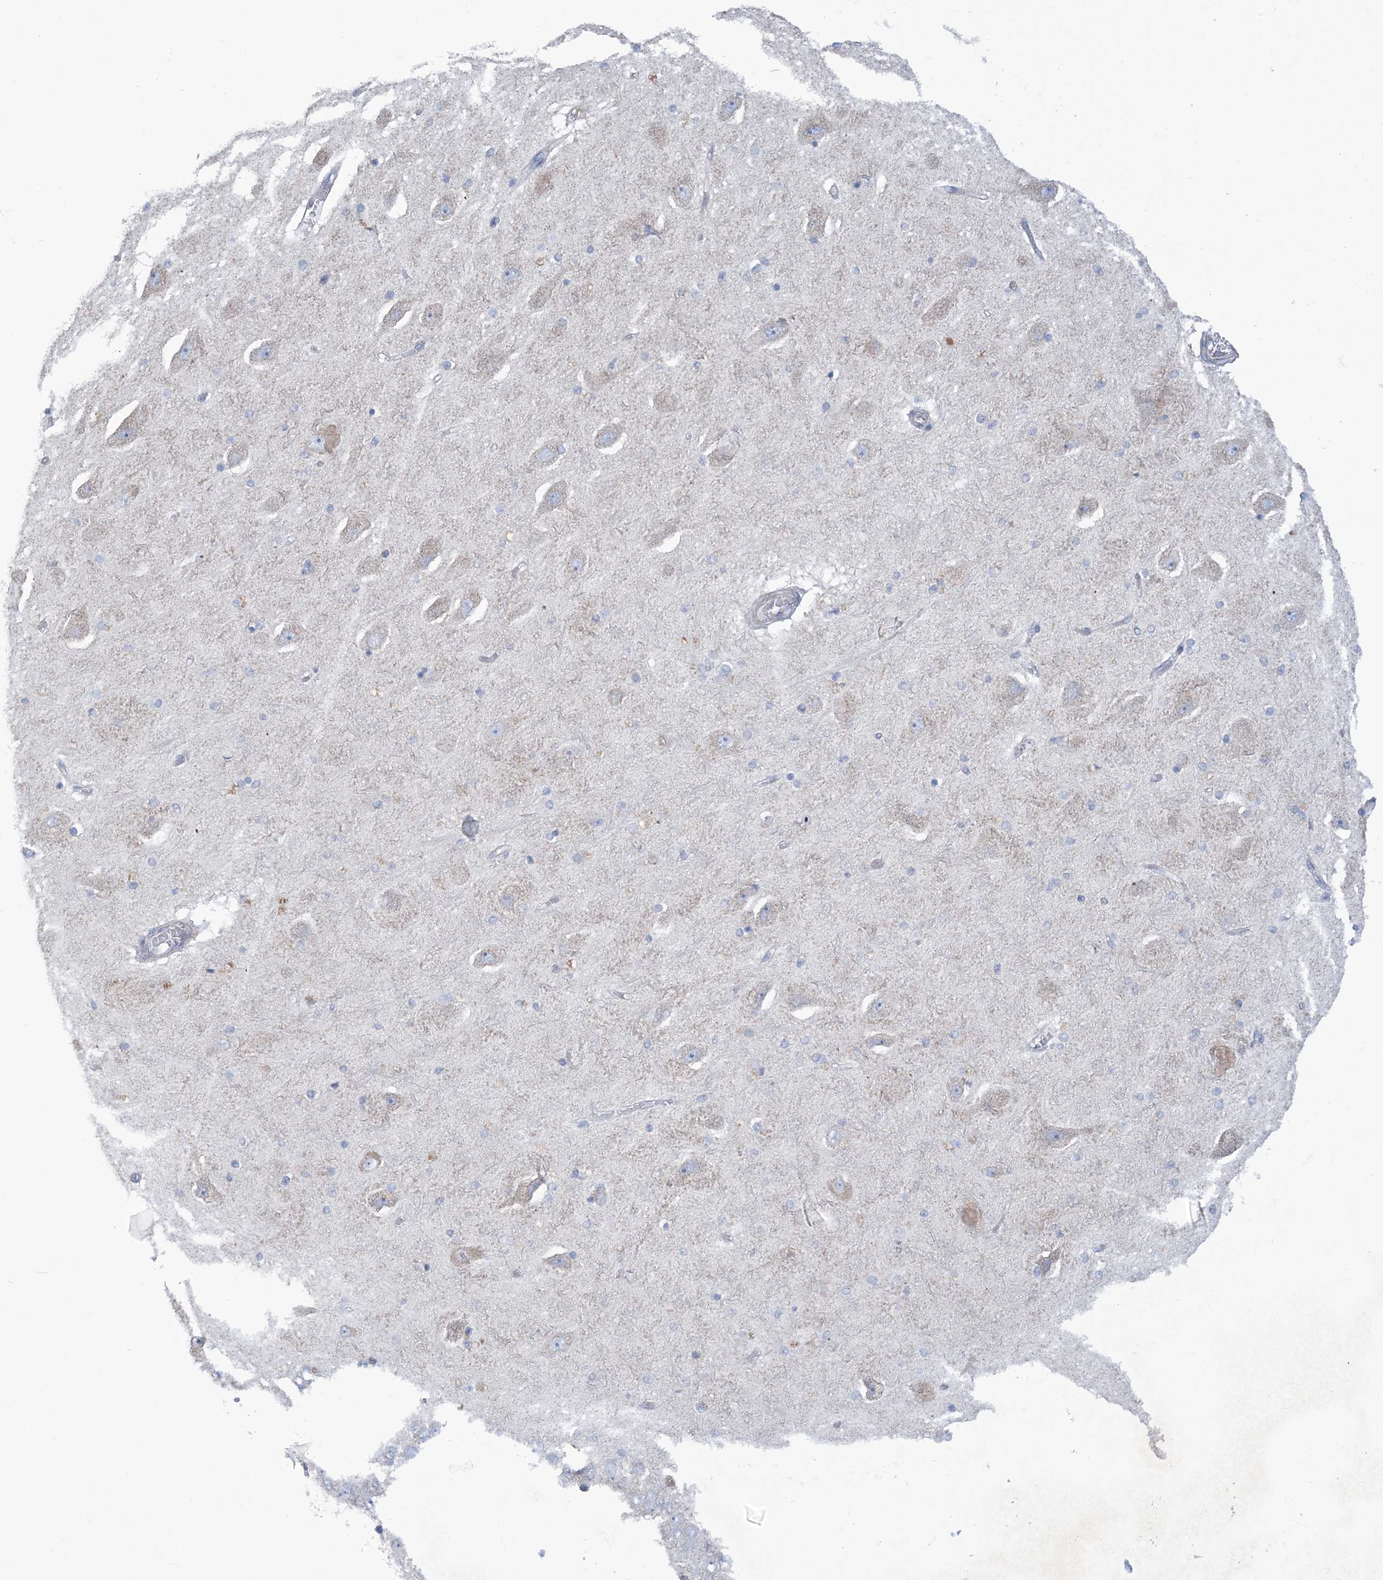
{"staining": {"intensity": "negative", "quantity": "none", "location": "none"}, "tissue": "hippocampus", "cell_type": "Glial cells", "image_type": "normal", "snomed": [{"axis": "morphology", "description": "Normal tissue, NOS"}, {"axis": "topography", "description": "Hippocampus"}], "caption": "IHC photomicrograph of unremarkable human hippocampus stained for a protein (brown), which exhibits no expression in glial cells. (Stains: DAB immunohistochemistry (IHC) with hematoxylin counter stain, Microscopy: brightfield microscopy at high magnification).", "gene": "MTHFD2L", "patient": {"sex": "female", "age": 54}}